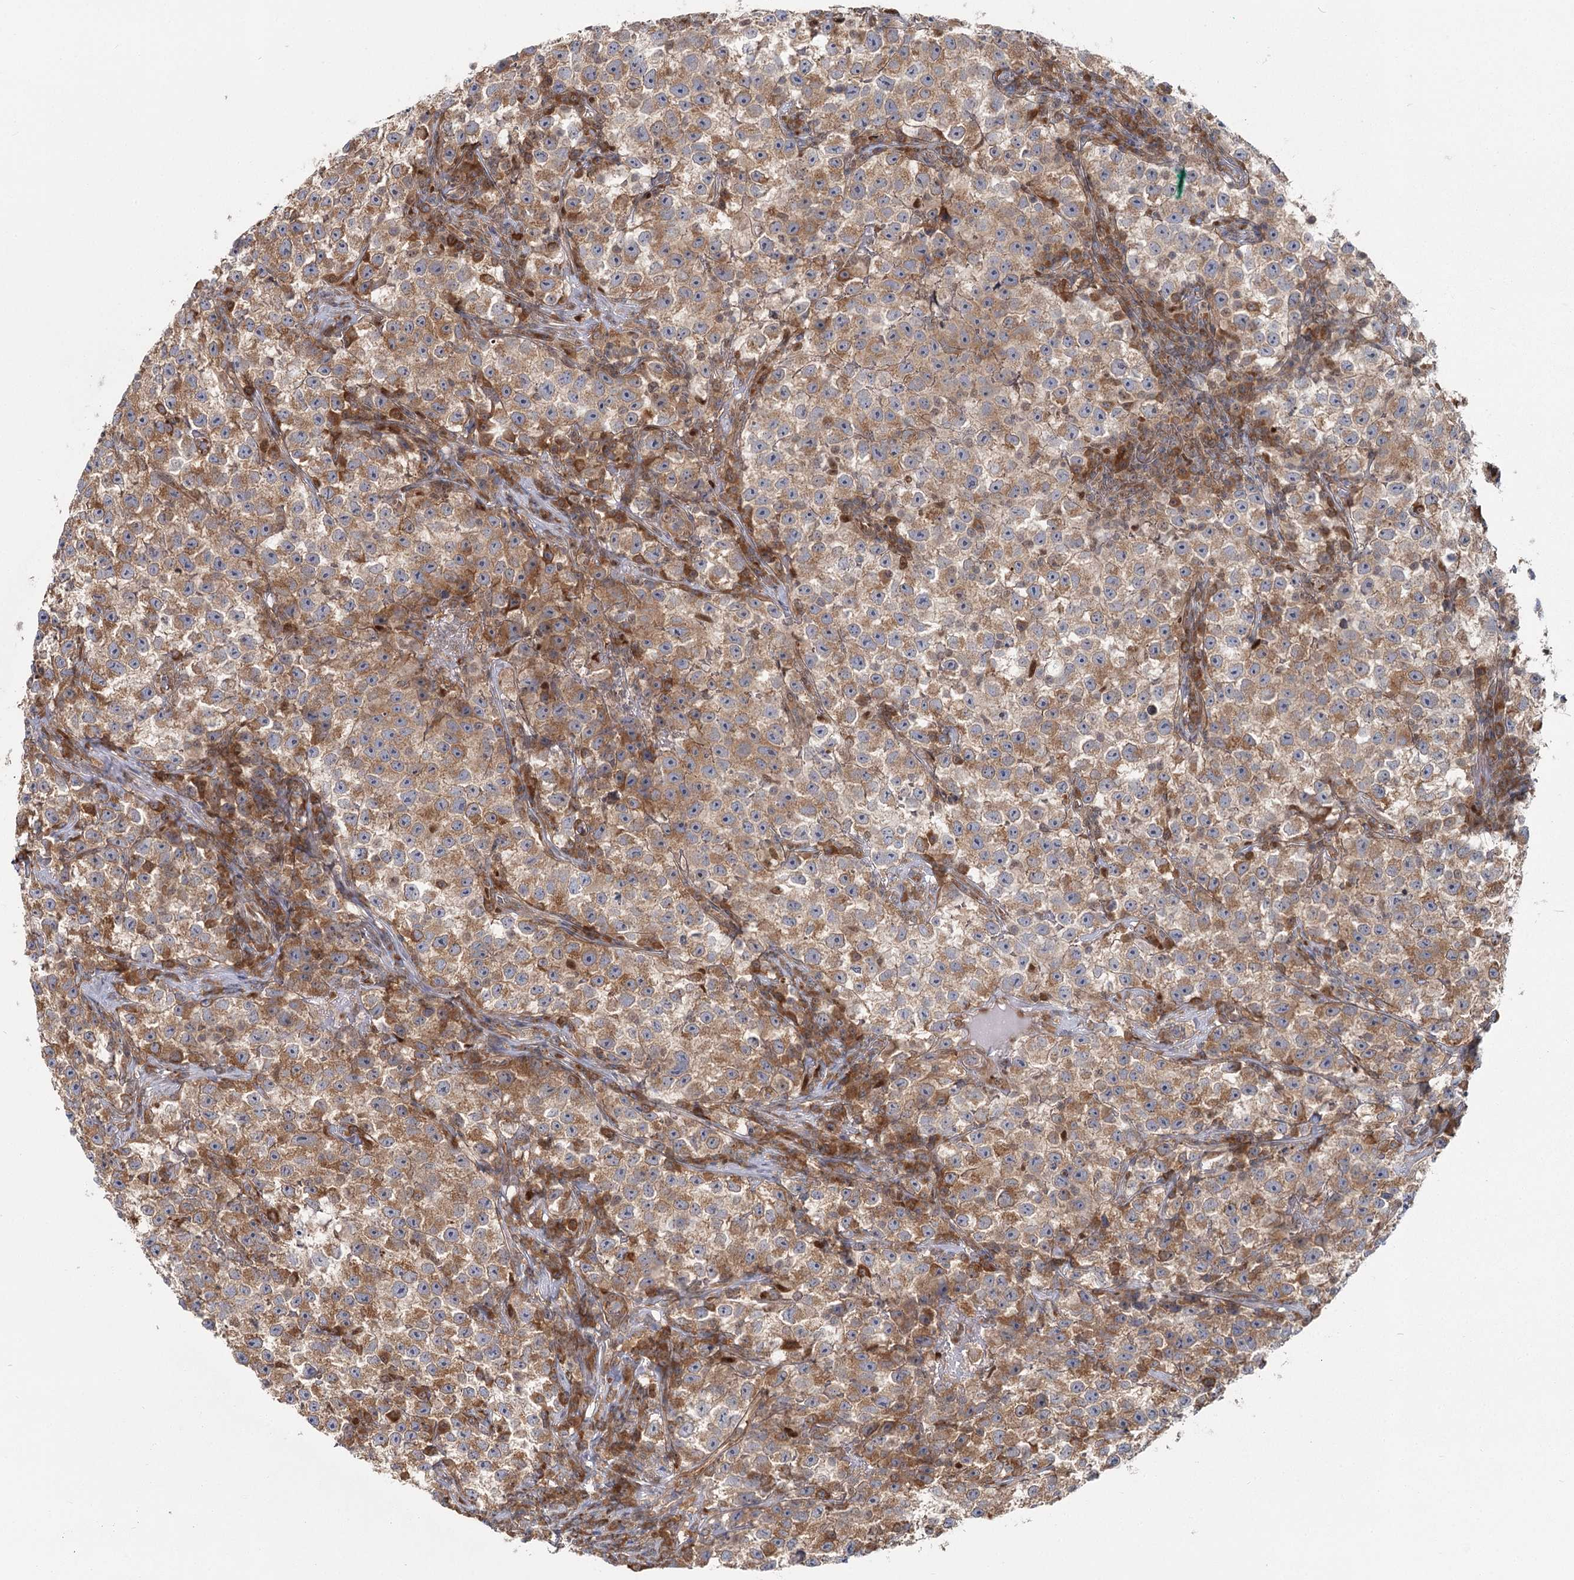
{"staining": {"intensity": "moderate", "quantity": ">75%", "location": "cytoplasmic/membranous"}, "tissue": "testis cancer", "cell_type": "Tumor cells", "image_type": "cancer", "snomed": [{"axis": "morphology", "description": "Seminoma, NOS"}, {"axis": "topography", "description": "Testis"}], "caption": "Testis seminoma tissue demonstrates moderate cytoplasmic/membranous expression in about >75% of tumor cells", "gene": "THNSL1", "patient": {"sex": "male", "age": 22}}